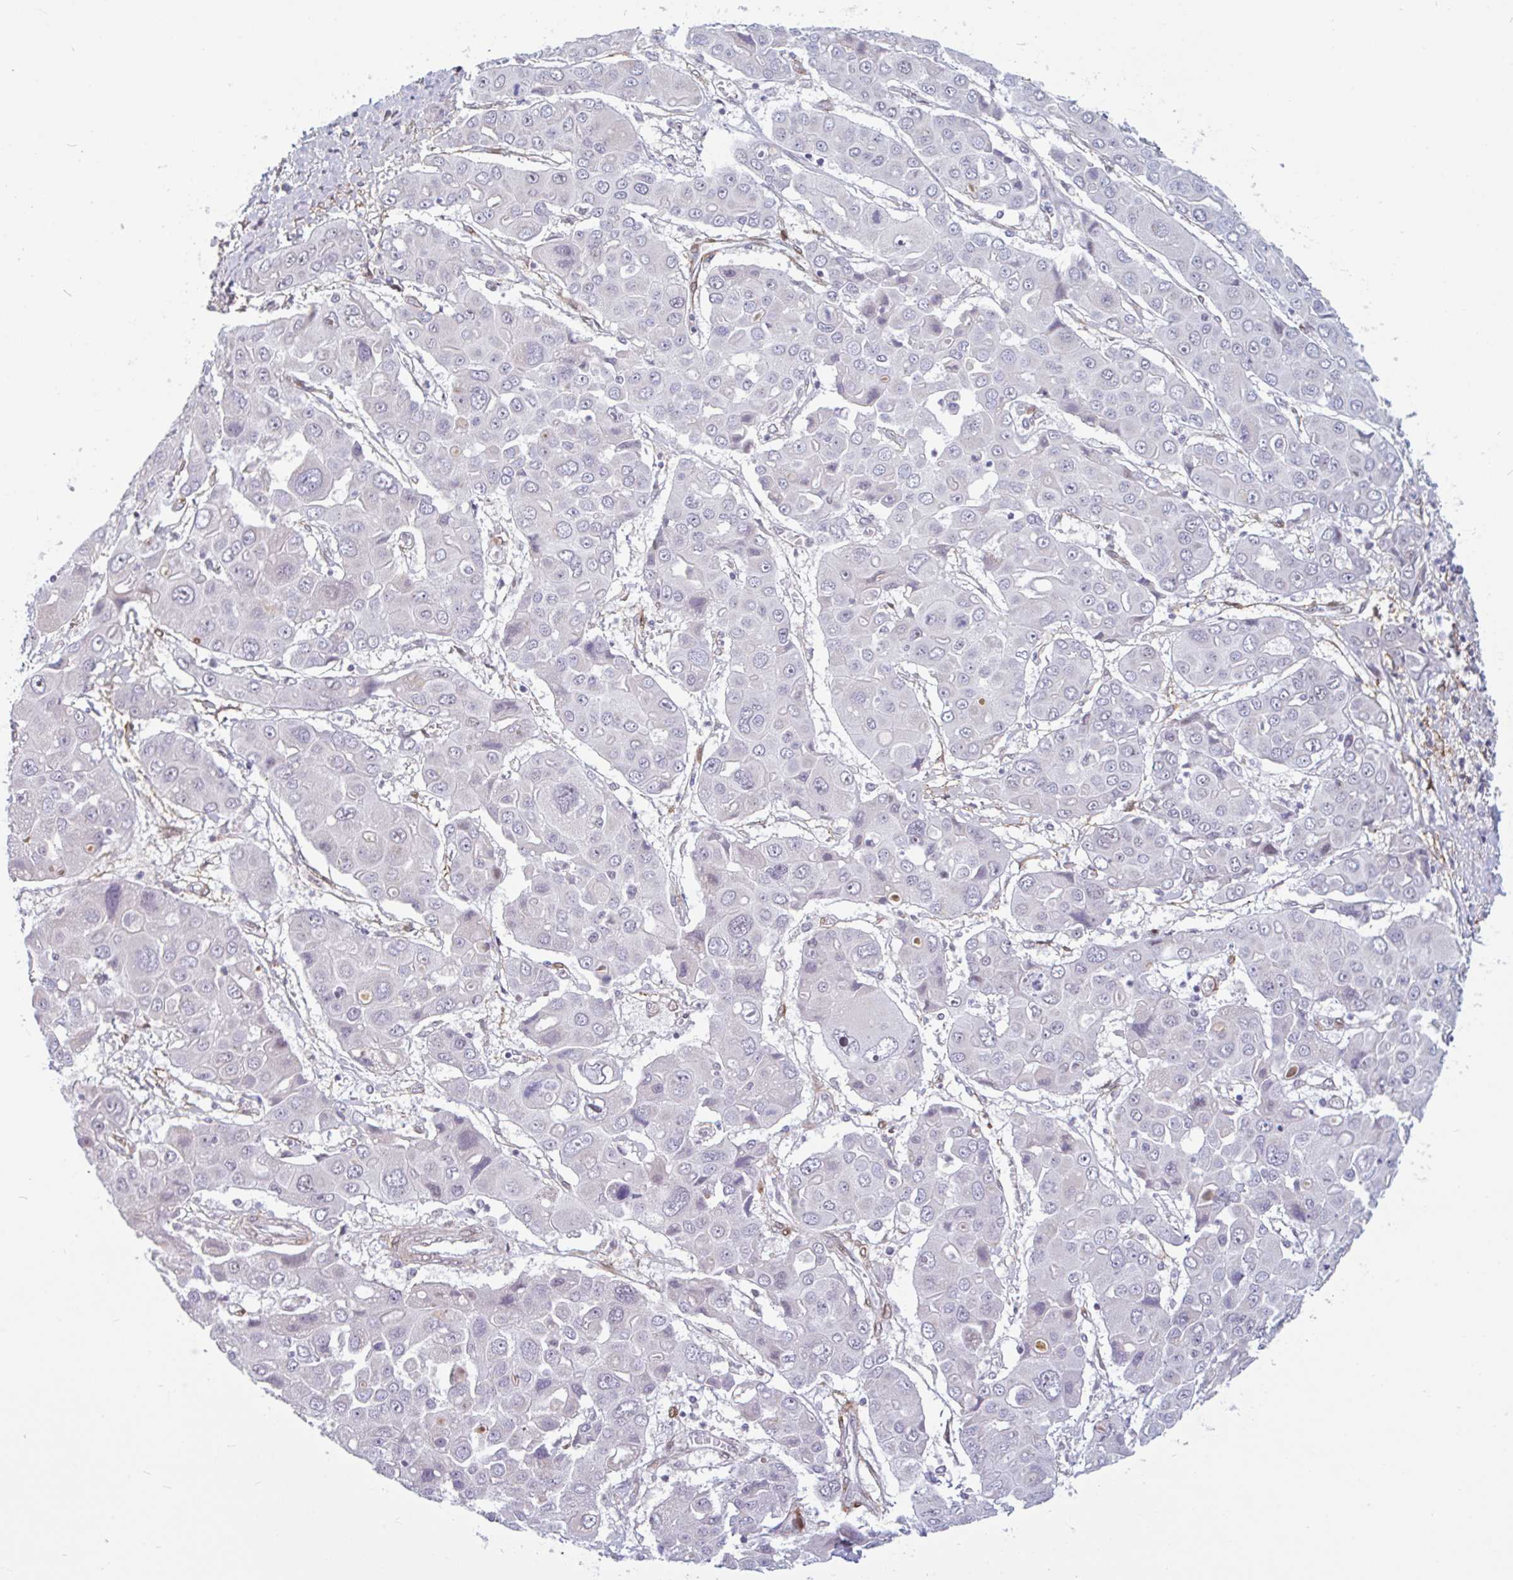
{"staining": {"intensity": "negative", "quantity": "none", "location": "none"}, "tissue": "liver cancer", "cell_type": "Tumor cells", "image_type": "cancer", "snomed": [{"axis": "morphology", "description": "Cholangiocarcinoma"}, {"axis": "topography", "description": "Liver"}], "caption": "High magnification brightfield microscopy of cholangiocarcinoma (liver) stained with DAB (brown) and counterstained with hematoxylin (blue): tumor cells show no significant positivity. Brightfield microscopy of immunohistochemistry stained with DAB (3,3'-diaminobenzidine) (brown) and hematoxylin (blue), captured at high magnification.", "gene": "TMEM119", "patient": {"sex": "male", "age": 67}}